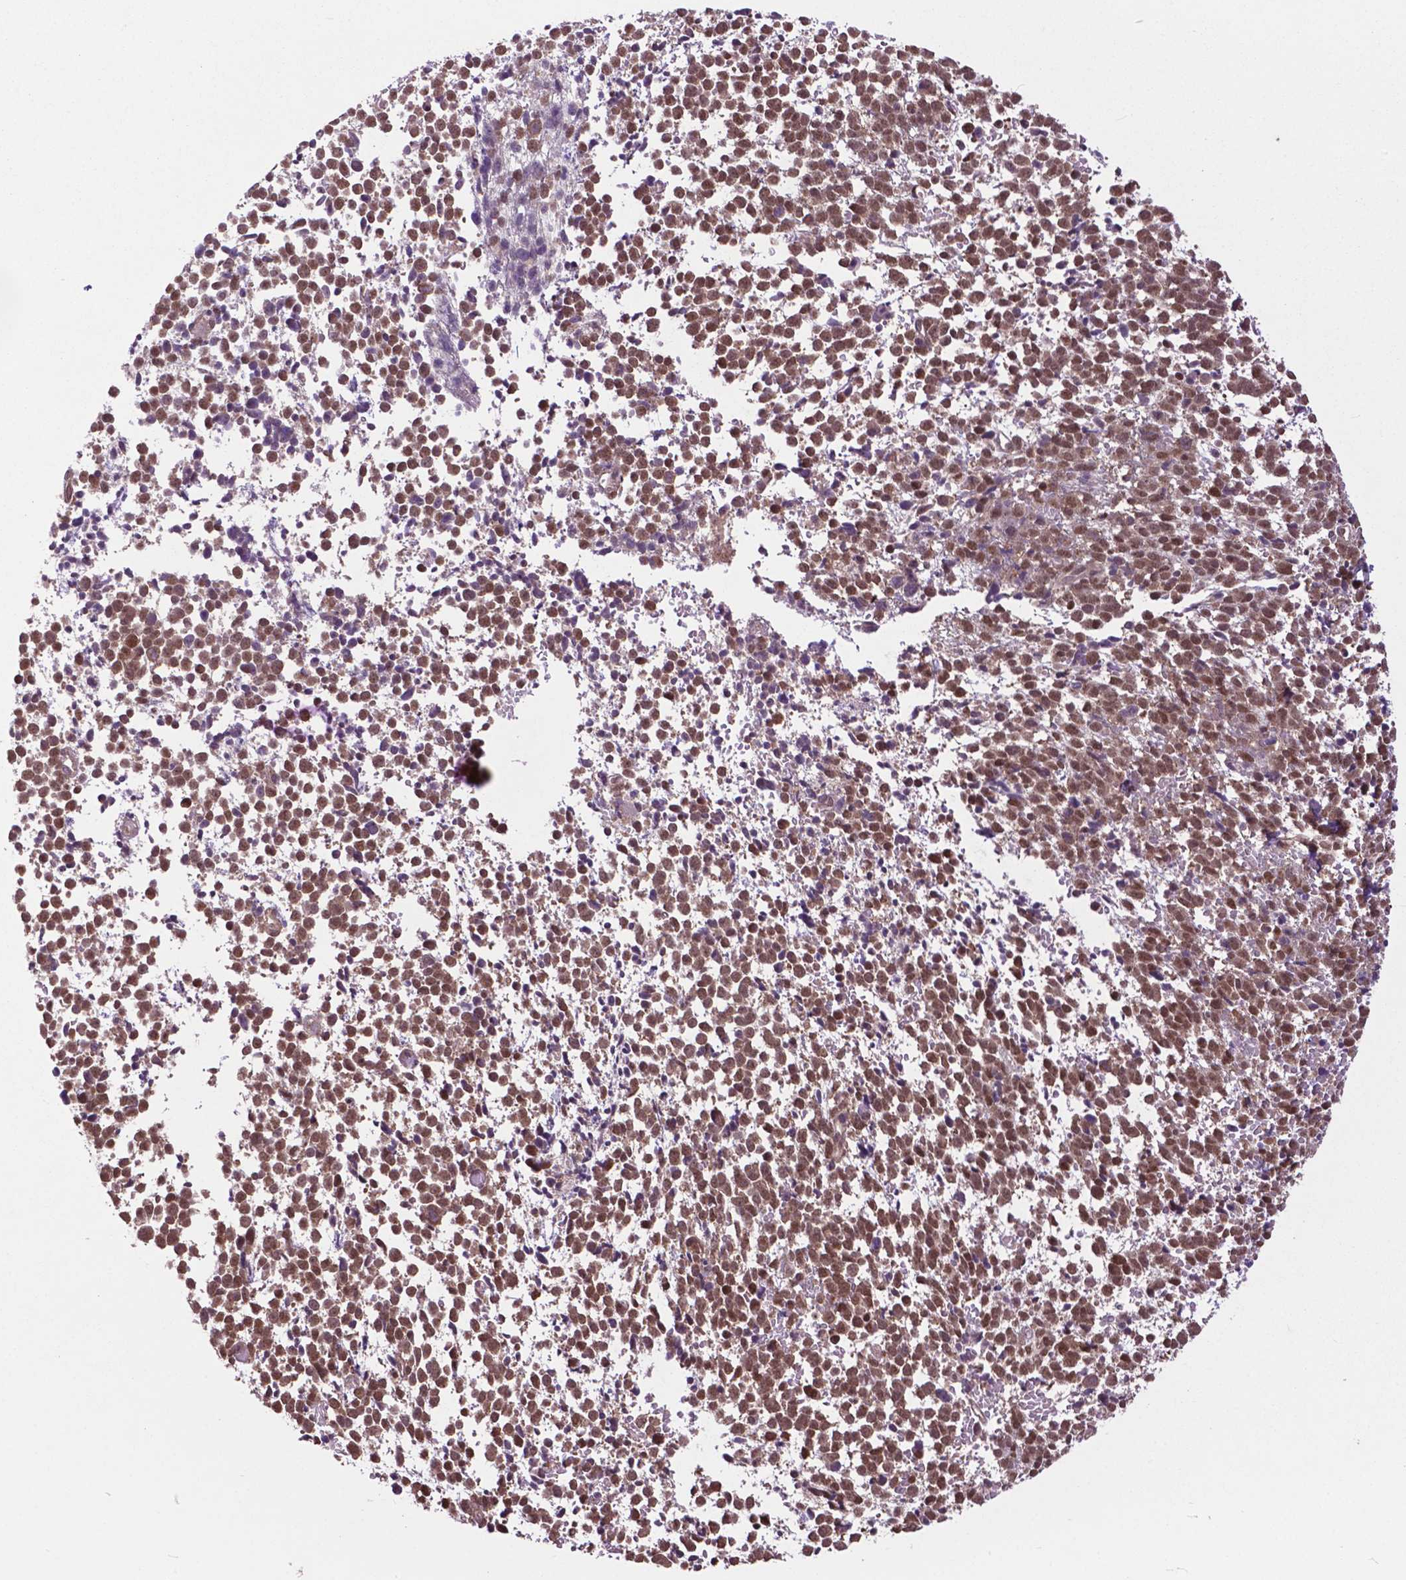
{"staining": {"intensity": "moderate", "quantity": ">75%", "location": "nuclear"}, "tissue": "melanoma", "cell_type": "Tumor cells", "image_type": "cancer", "snomed": [{"axis": "morphology", "description": "Malignant melanoma, NOS"}, {"axis": "topography", "description": "Skin"}], "caption": "High-magnification brightfield microscopy of melanoma stained with DAB (3,3'-diaminobenzidine) (brown) and counterstained with hematoxylin (blue). tumor cells exhibit moderate nuclear expression is present in approximately>75% of cells.", "gene": "OTUB1", "patient": {"sex": "female", "age": 70}}